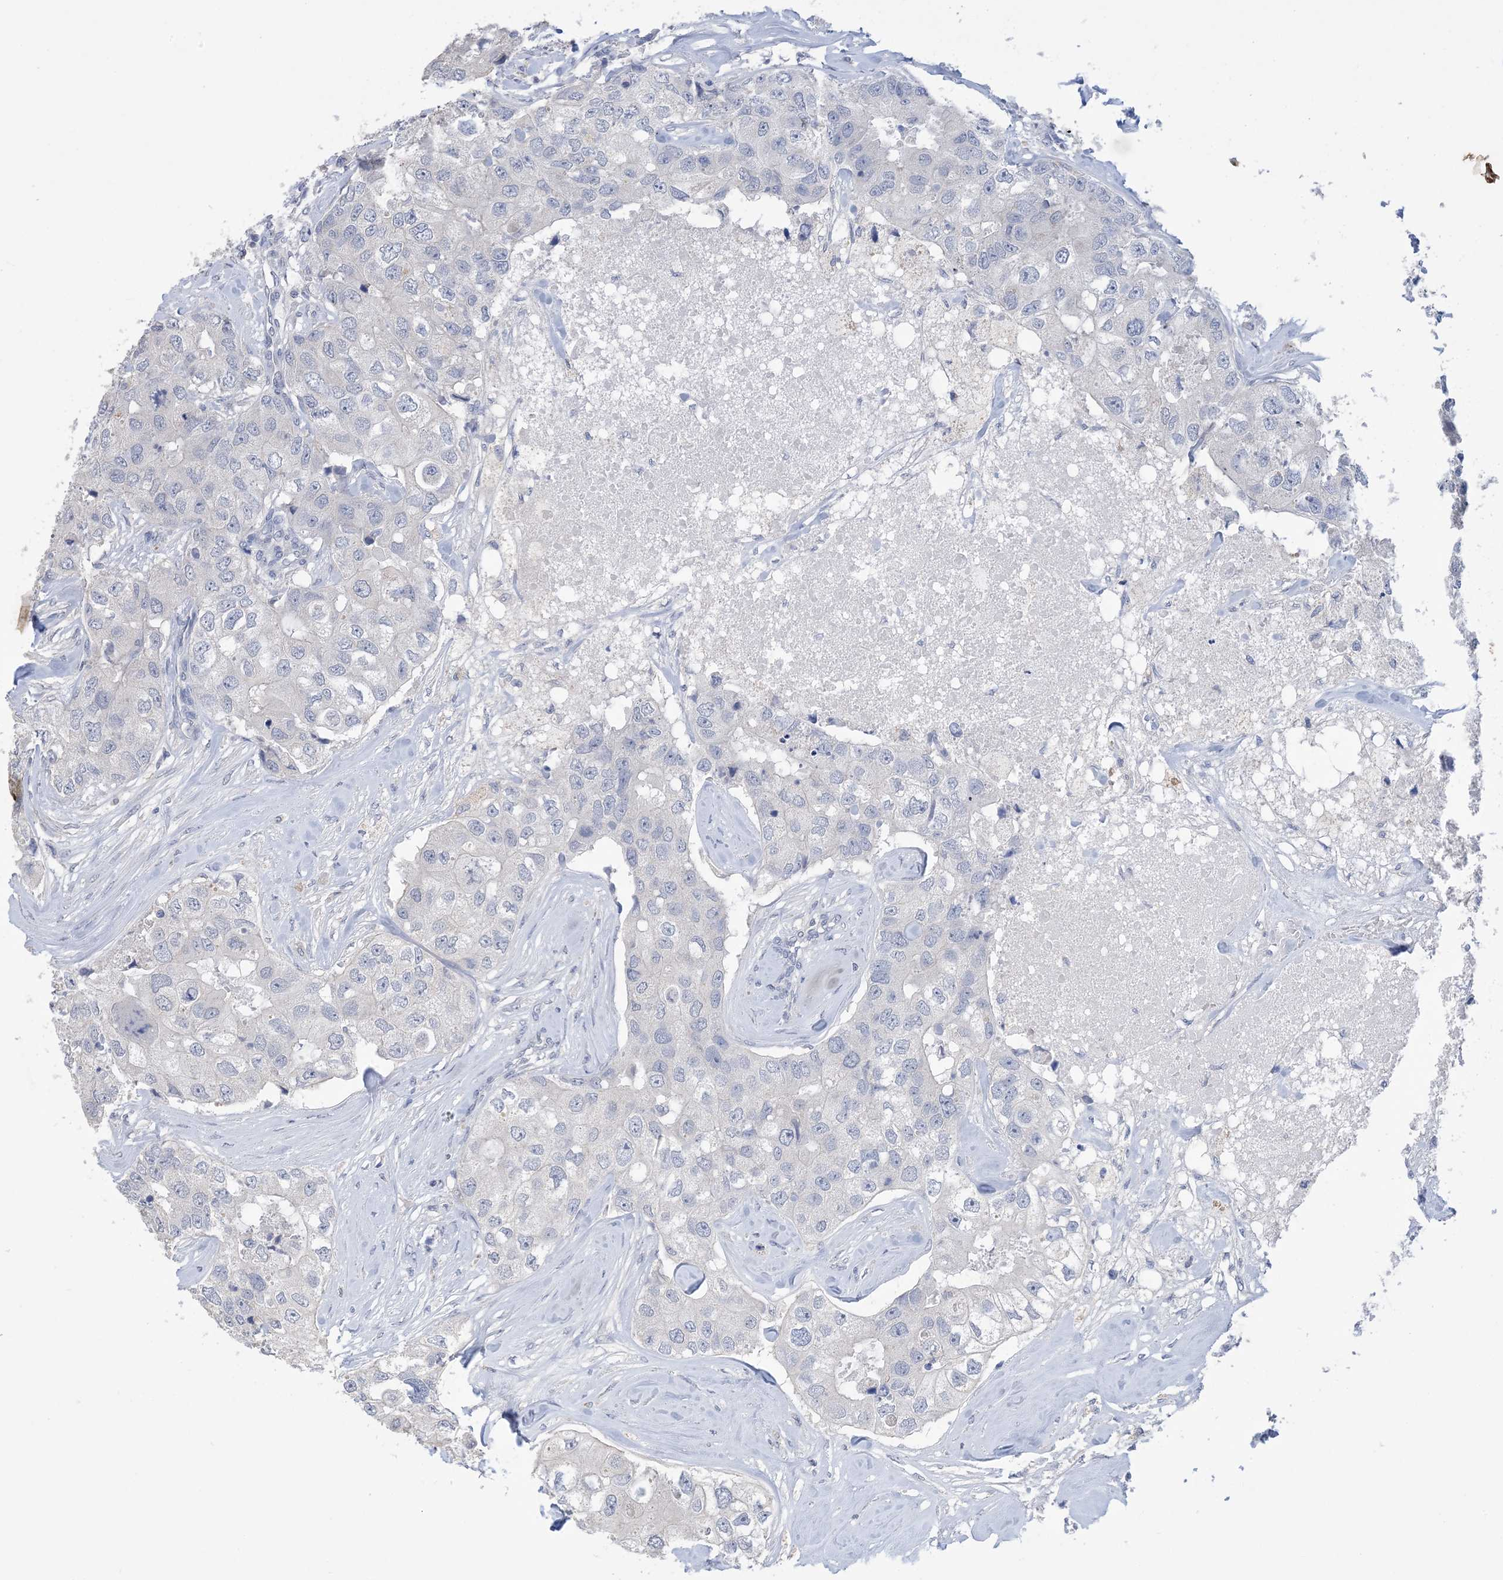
{"staining": {"intensity": "negative", "quantity": "none", "location": "none"}, "tissue": "breast cancer", "cell_type": "Tumor cells", "image_type": "cancer", "snomed": [{"axis": "morphology", "description": "Duct carcinoma"}, {"axis": "topography", "description": "Breast"}], "caption": "Histopathology image shows no significant protein positivity in tumor cells of breast infiltrating ductal carcinoma. The staining was performed using DAB (3,3'-diaminobenzidine) to visualize the protein expression in brown, while the nuclei were stained in blue with hematoxylin (Magnification: 20x).", "gene": "DSC3", "patient": {"sex": "female", "age": 62}}